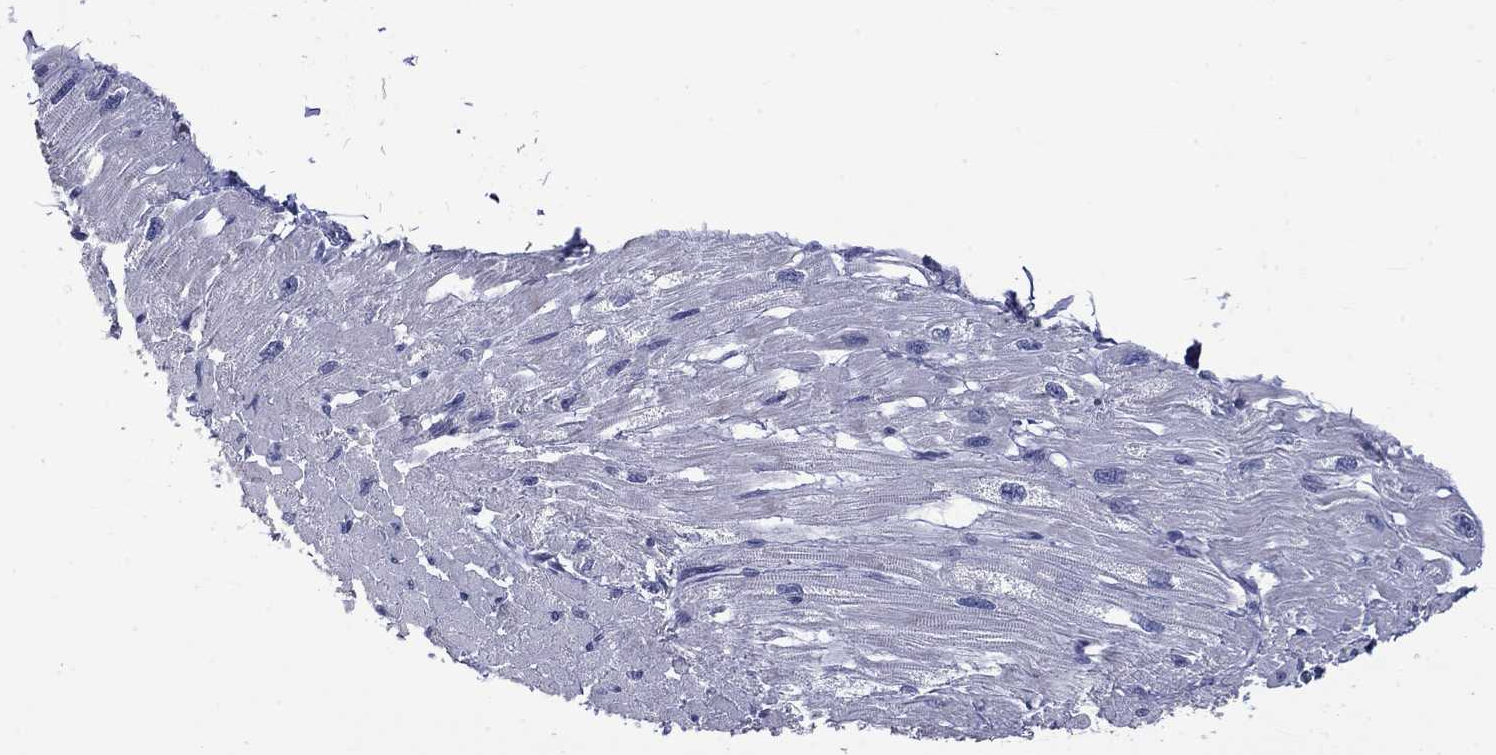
{"staining": {"intensity": "negative", "quantity": "none", "location": "none"}, "tissue": "heart muscle", "cell_type": "Cardiomyocytes", "image_type": "normal", "snomed": [{"axis": "morphology", "description": "Normal tissue, NOS"}, {"axis": "topography", "description": "Heart"}], "caption": "Cardiomyocytes show no significant protein expression in normal heart muscle.", "gene": "PLEK", "patient": {"sex": "male", "age": 66}}